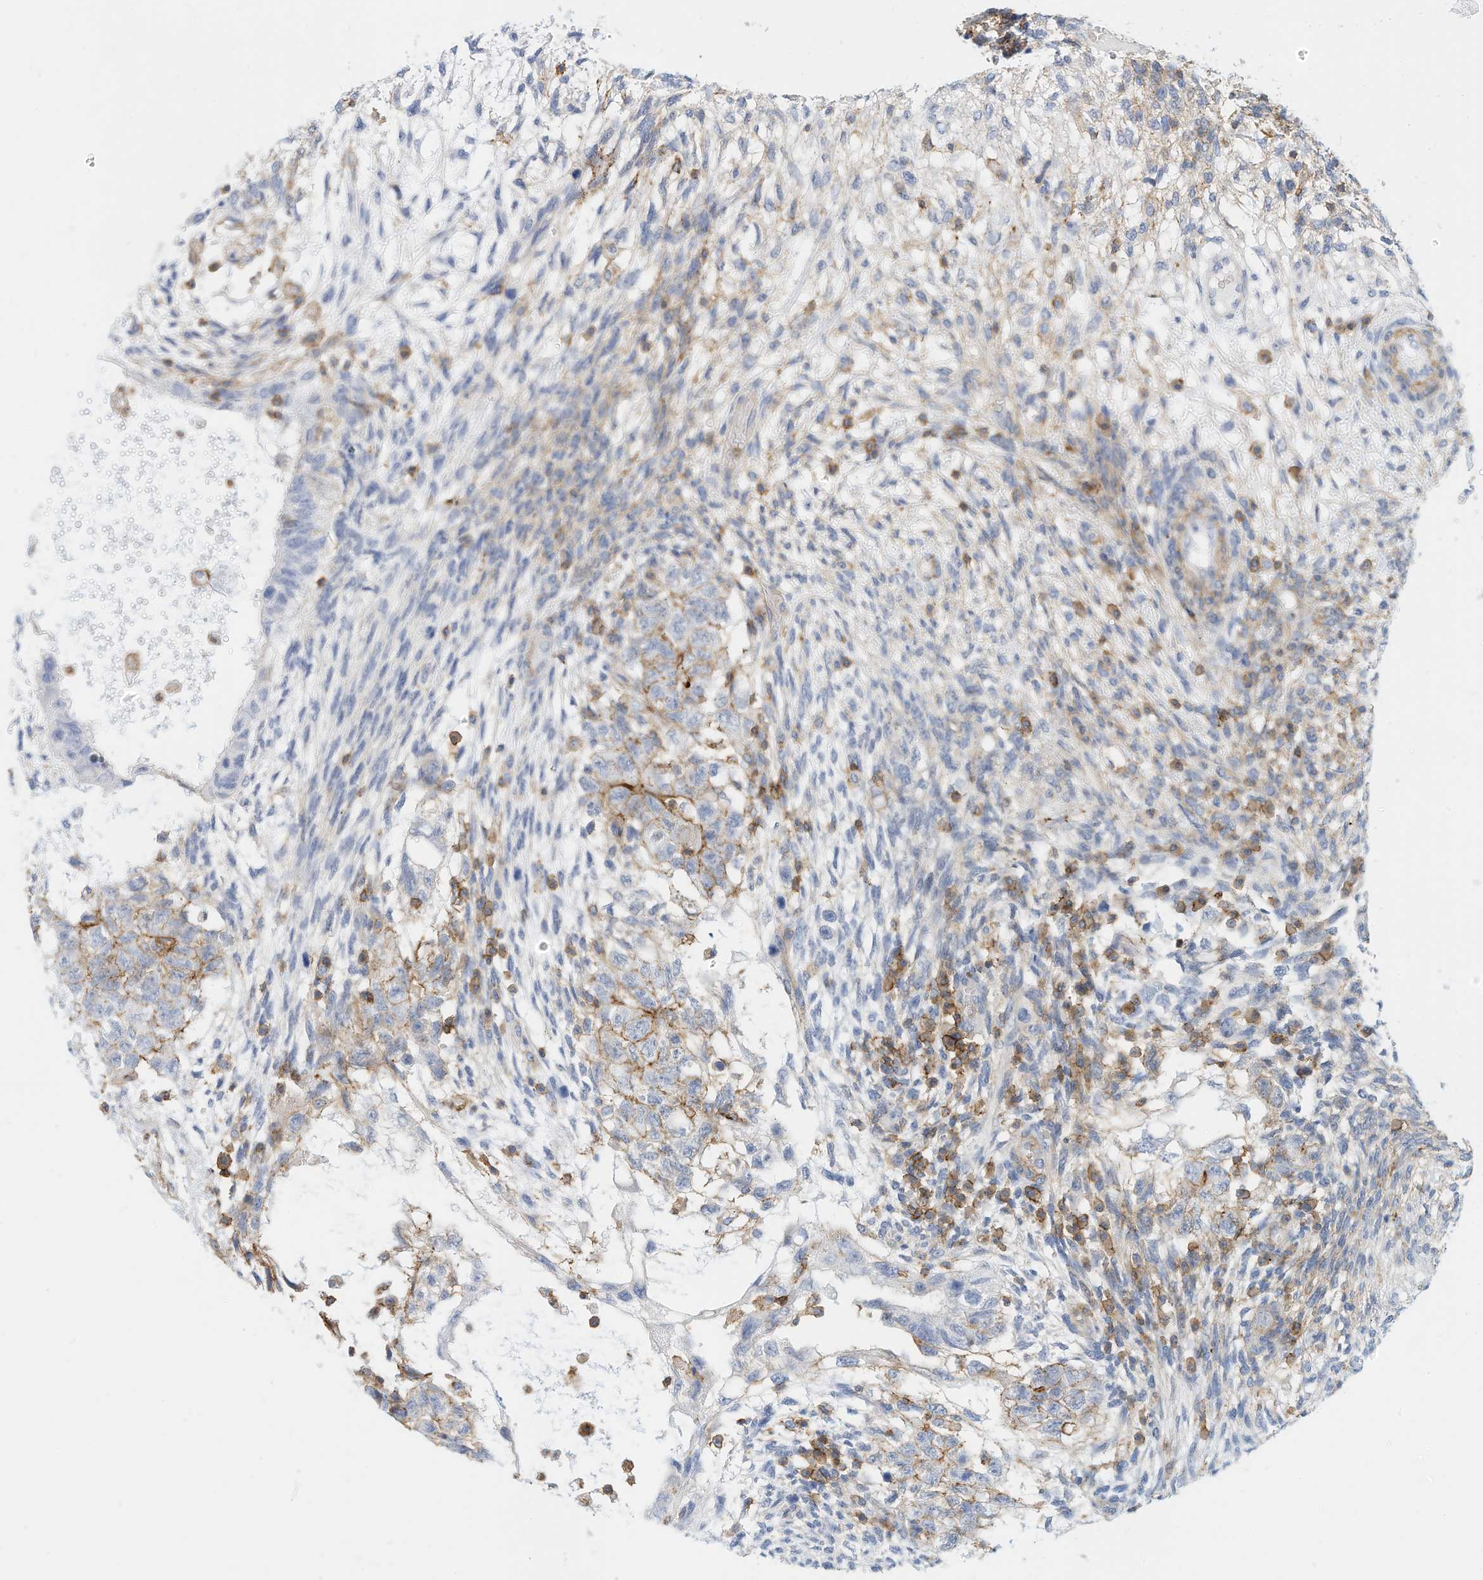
{"staining": {"intensity": "negative", "quantity": "none", "location": "none"}, "tissue": "testis cancer", "cell_type": "Tumor cells", "image_type": "cancer", "snomed": [{"axis": "morphology", "description": "Normal tissue, NOS"}, {"axis": "morphology", "description": "Carcinoma, Embryonal, NOS"}, {"axis": "topography", "description": "Testis"}], "caption": "Immunohistochemical staining of human testis embryonal carcinoma exhibits no significant expression in tumor cells.", "gene": "TXNDC9", "patient": {"sex": "male", "age": 36}}